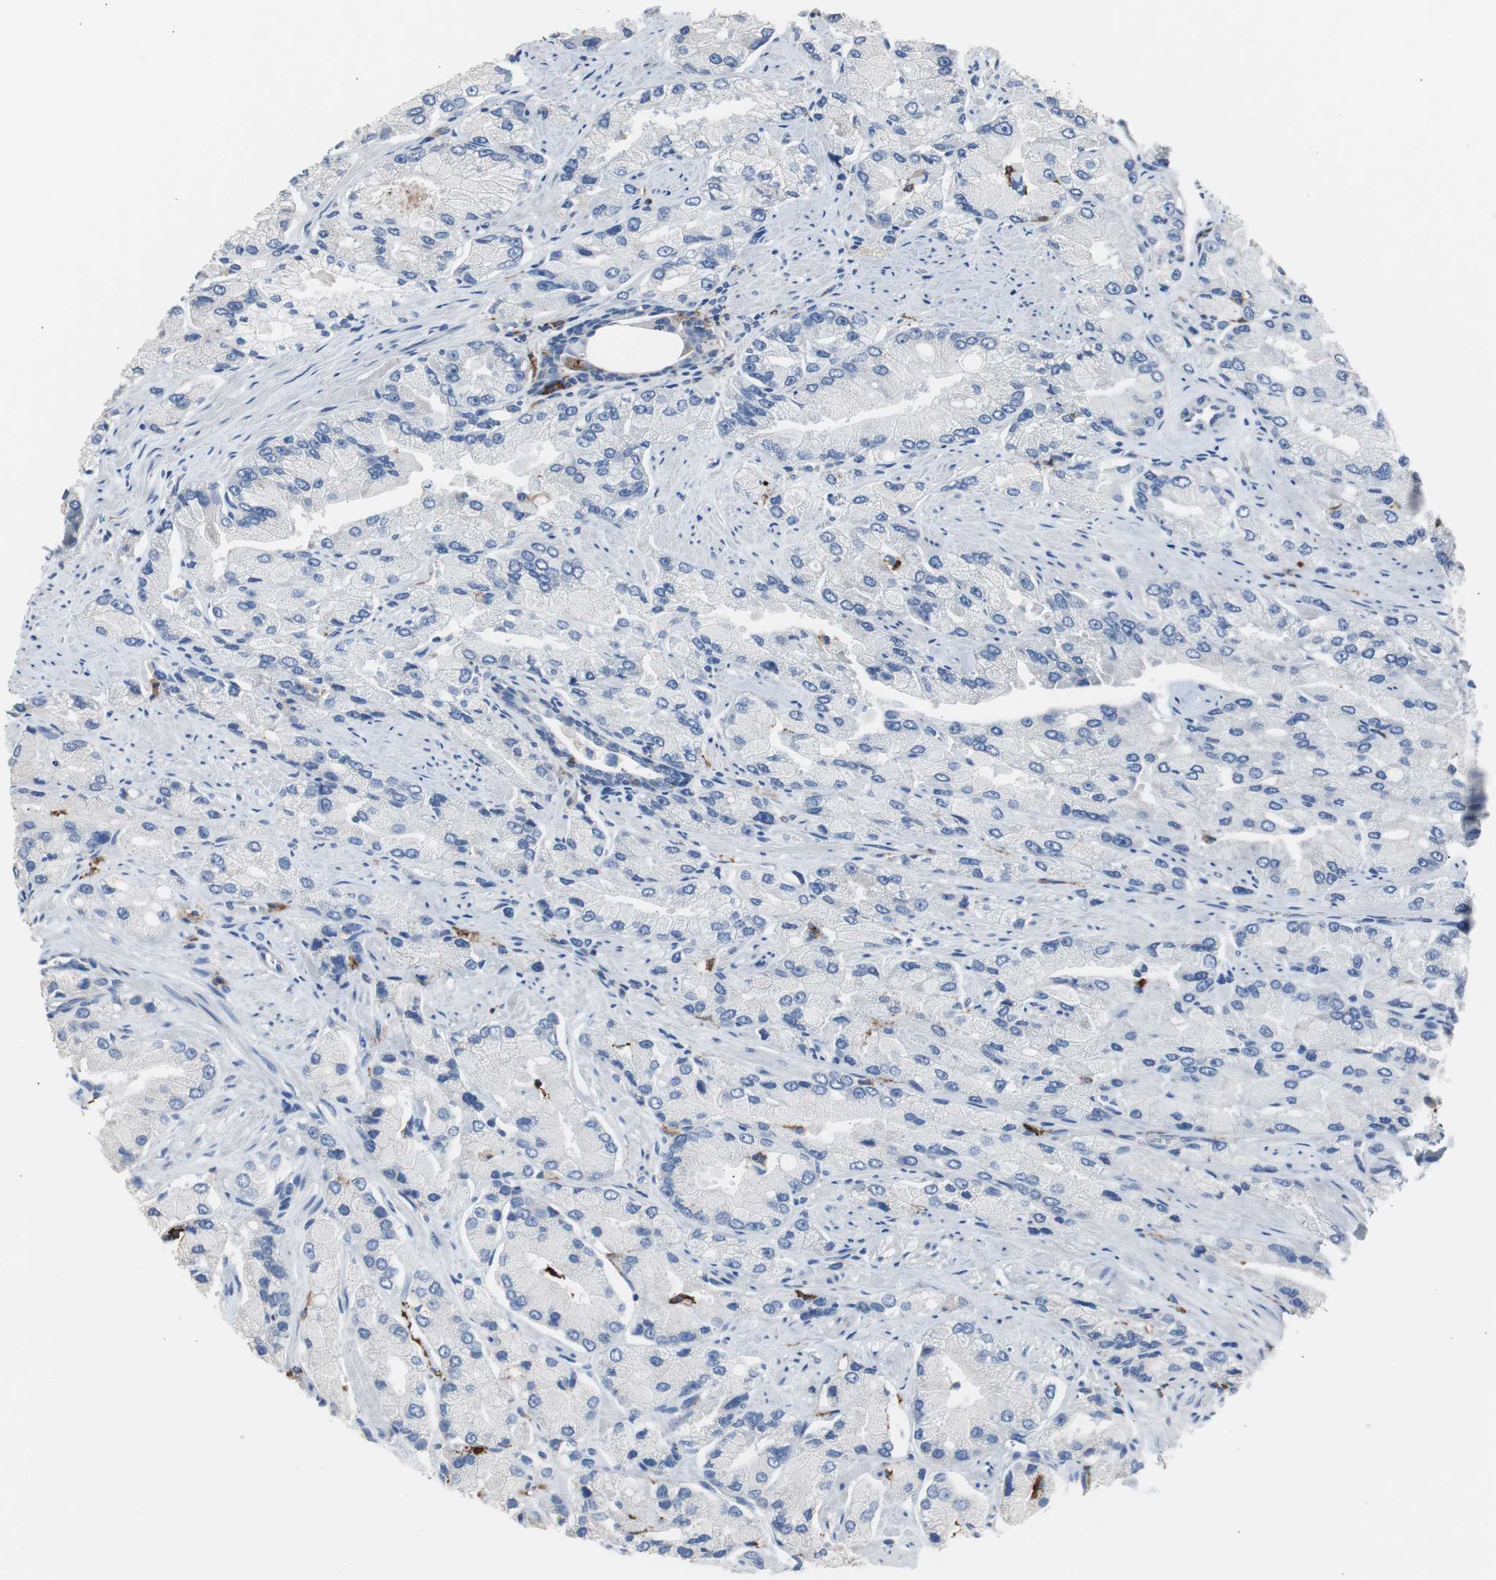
{"staining": {"intensity": "negative", "quantity": "none", "location": "none"}, "tissue": "prostate cancer", "cell_type": "Tumor cells", "image_type": "cancer", "snomed": [{"axis": "morphology", "description": "Adenocarcinoma, High grade"}, {"axis": "topography", "description": "Prostate"}], "caption": "High power microscopy micrograph of an immunohistochemistry (IHC) histopathology image of prostate cancer (high-grade adenocarcinoma), revealing no significant expression in tumor cells.", "gene": "FCGR2B", "patient": {"sex": "male", "age": 58}}